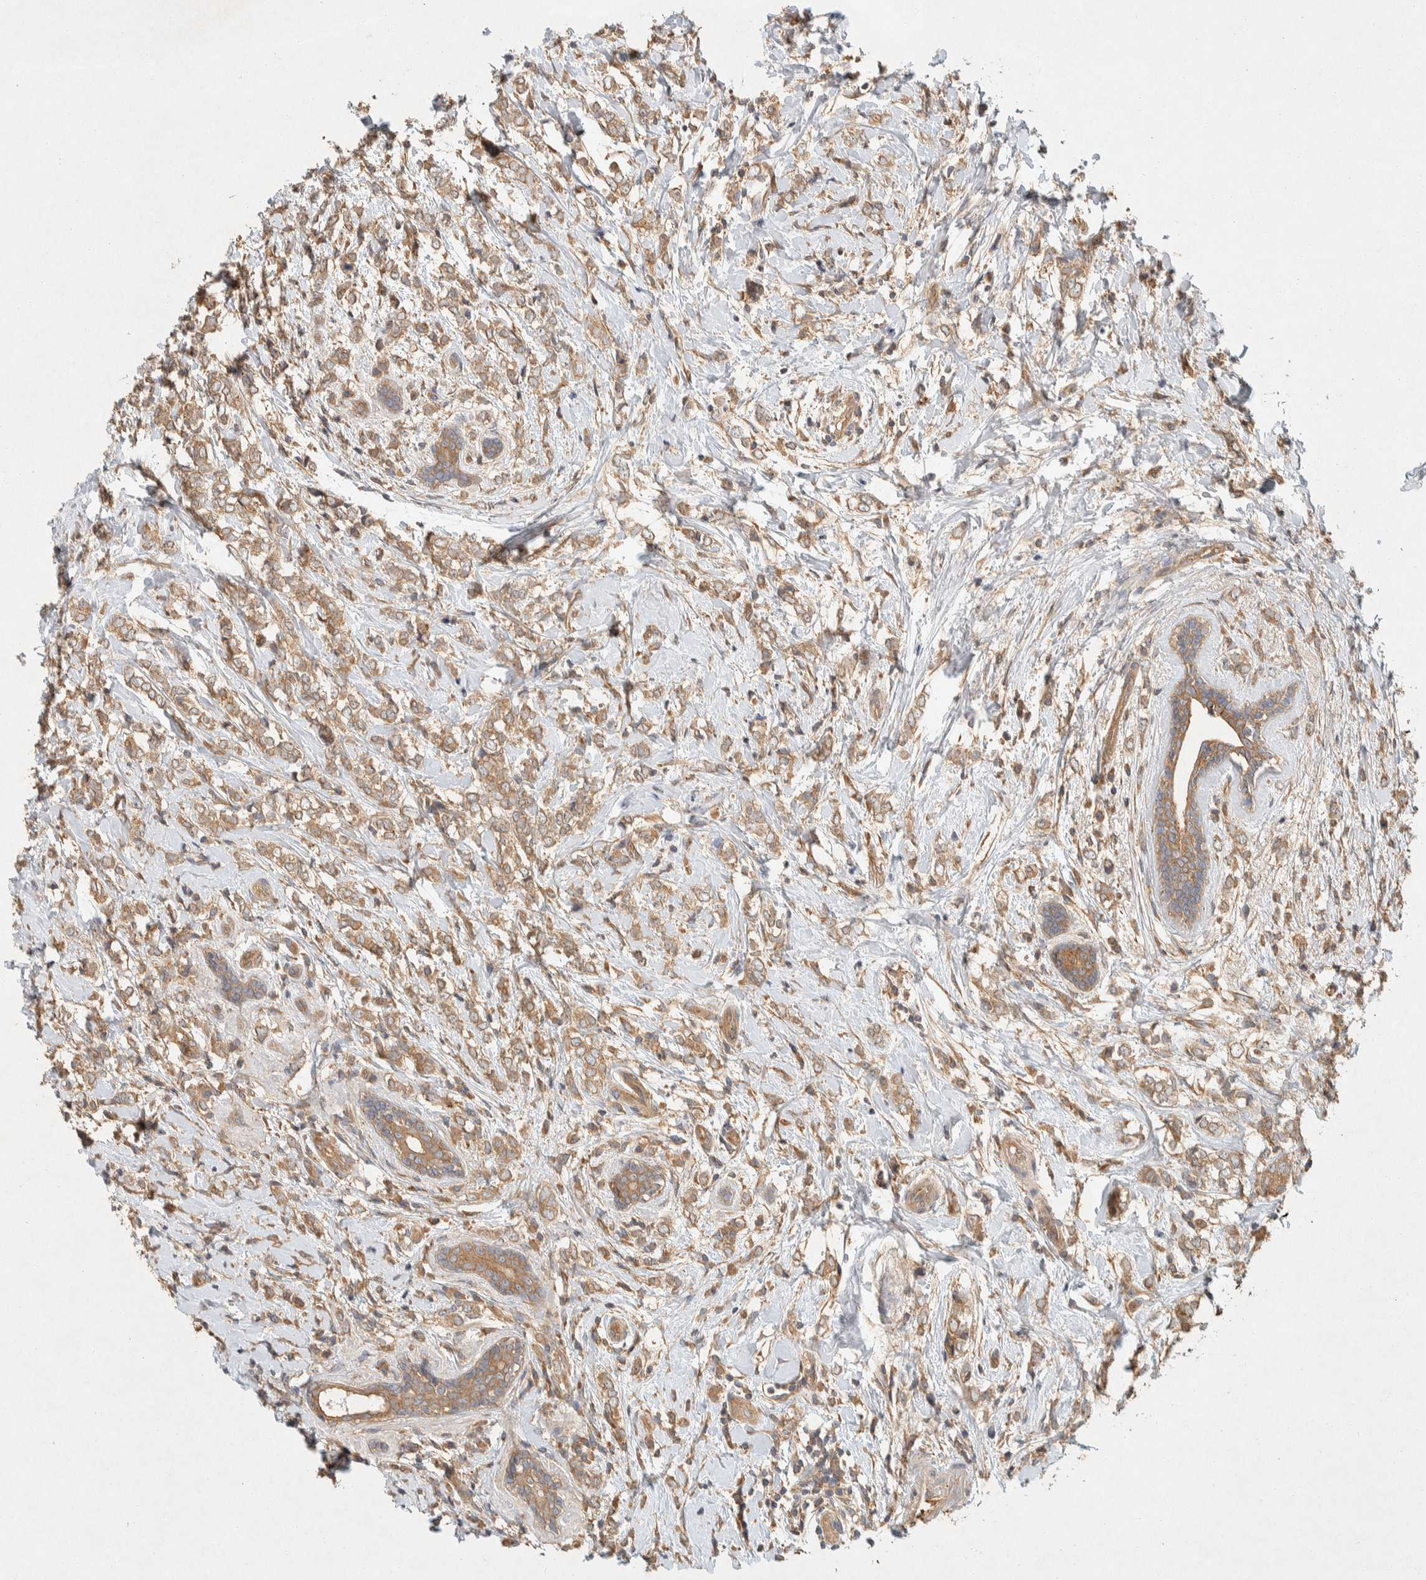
{"staining": {"intensity": "moderate", "quantity": ">75%", "location": "cytoplasmic/membranous"}, "tissue": "breast cancer", "cell_type": "Tumor cells", "image_type": "cancer", "snomed": [{"axis": "morphology", "description": "Normal tissue, NOS"}, {"axis": "morphology", "description": "Lobular carcinoma"}, {"axis": "topography", "description": "Breast"}], "caption": "This is an image of immunohistochemistry (IHC) staining of breast lobular carcinoma, which shows moderate positivity in the cytoplasmic/membranous of tumor cells.", "gene": "PXK", "patient": {"sex": "female", "age": 47}}